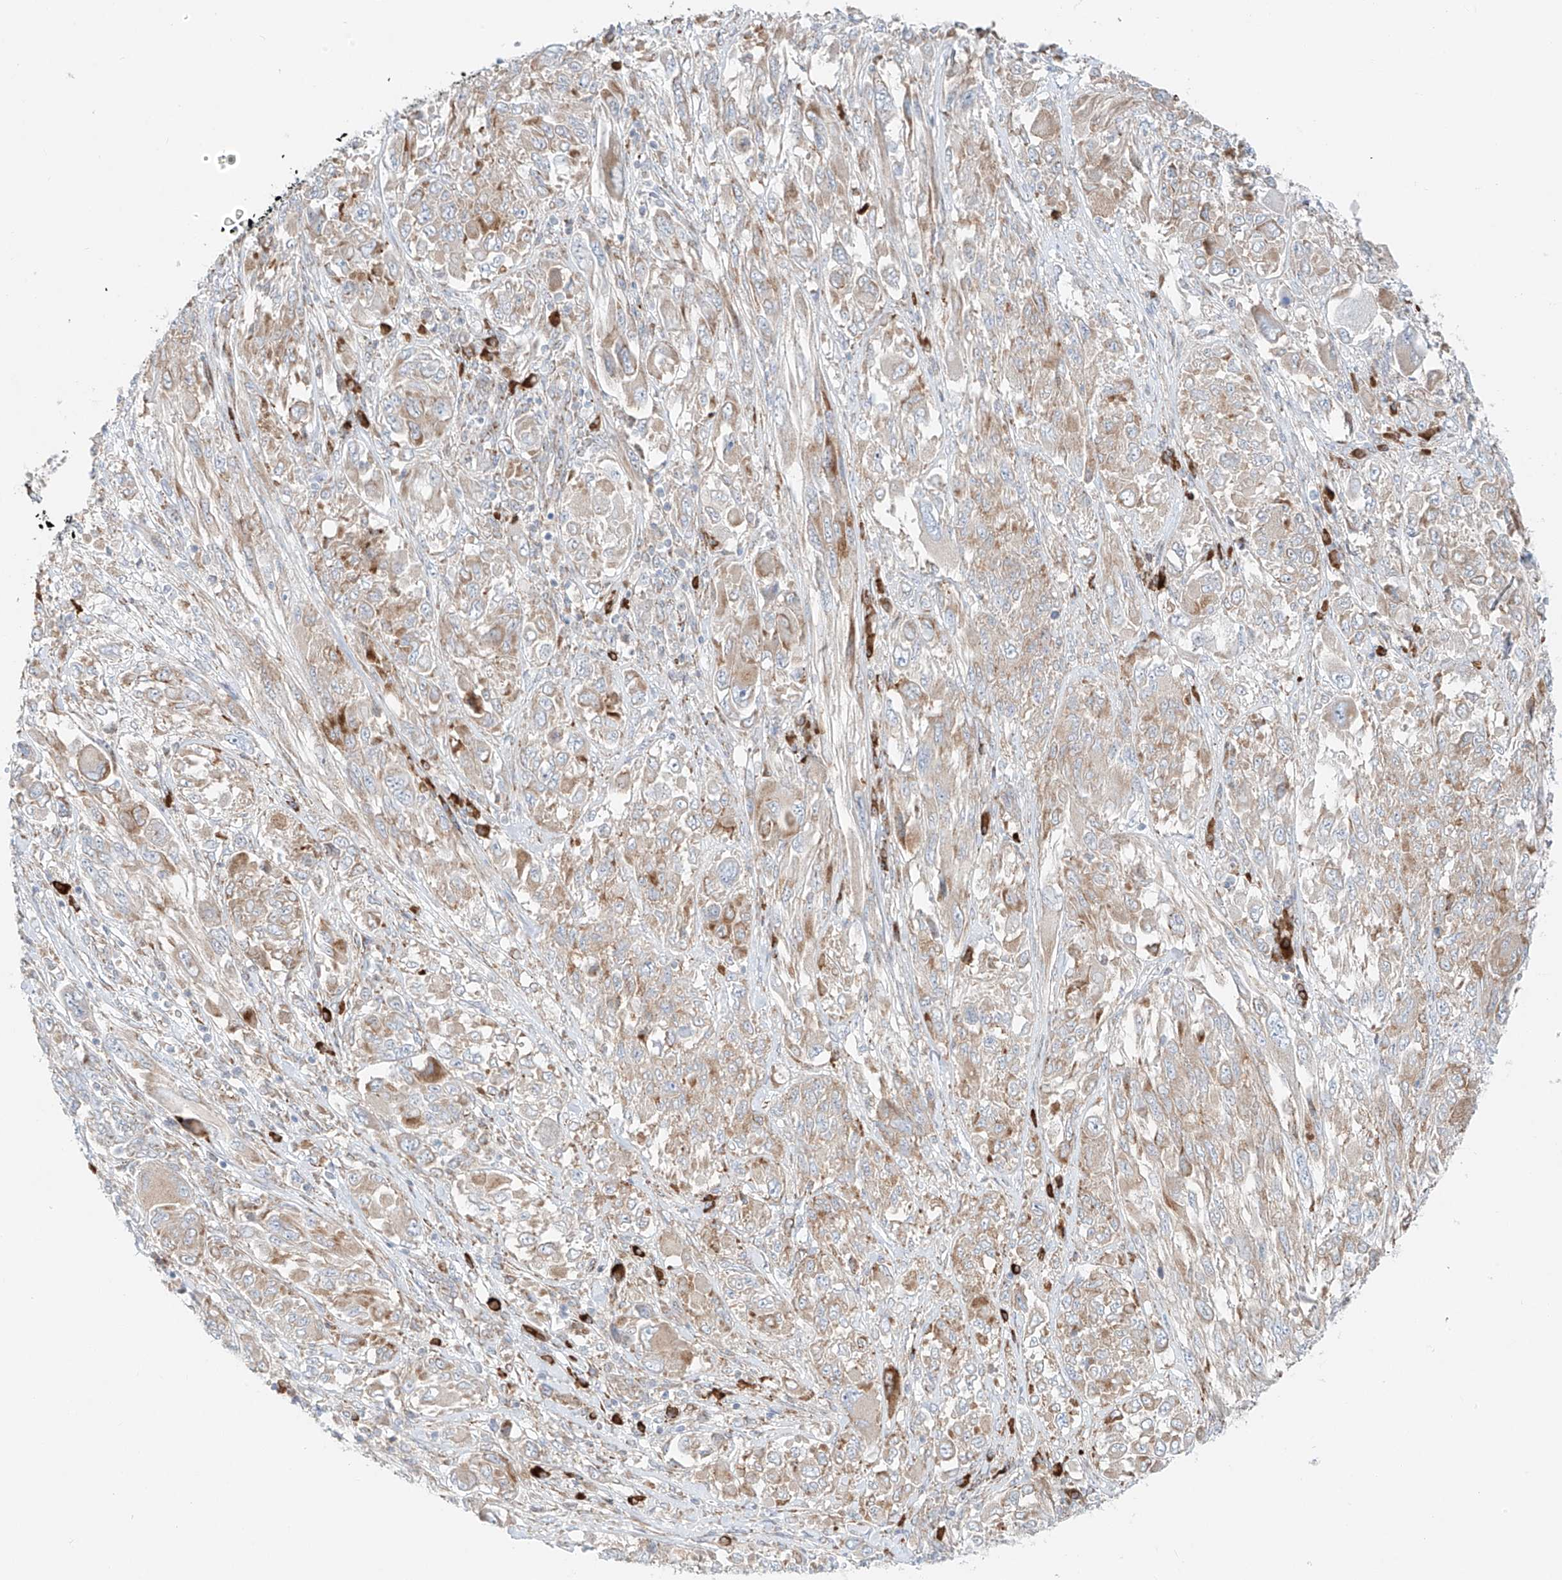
{"staining": {"intensity": "weak", "quantity": "25%-75%", "location": "cytoplasmic/membranous"}, "tissue": "melanoma", "cell_type": "Tumor cells", "image_type": "cancer", "snomed": [{"axis": "morphology", "description": "Malignant melanoma, NOS"}, {"axis": "topography", "description": "Skin"}], "caption": "This histopathology image displays IHC staining of malignant melanoma, with low weak cytoplasmic/membranous positivity in approximately 25%-75% of tumor cells.", "gene": "EIPR1", "patient": {"sex": "female", "age": 91}}